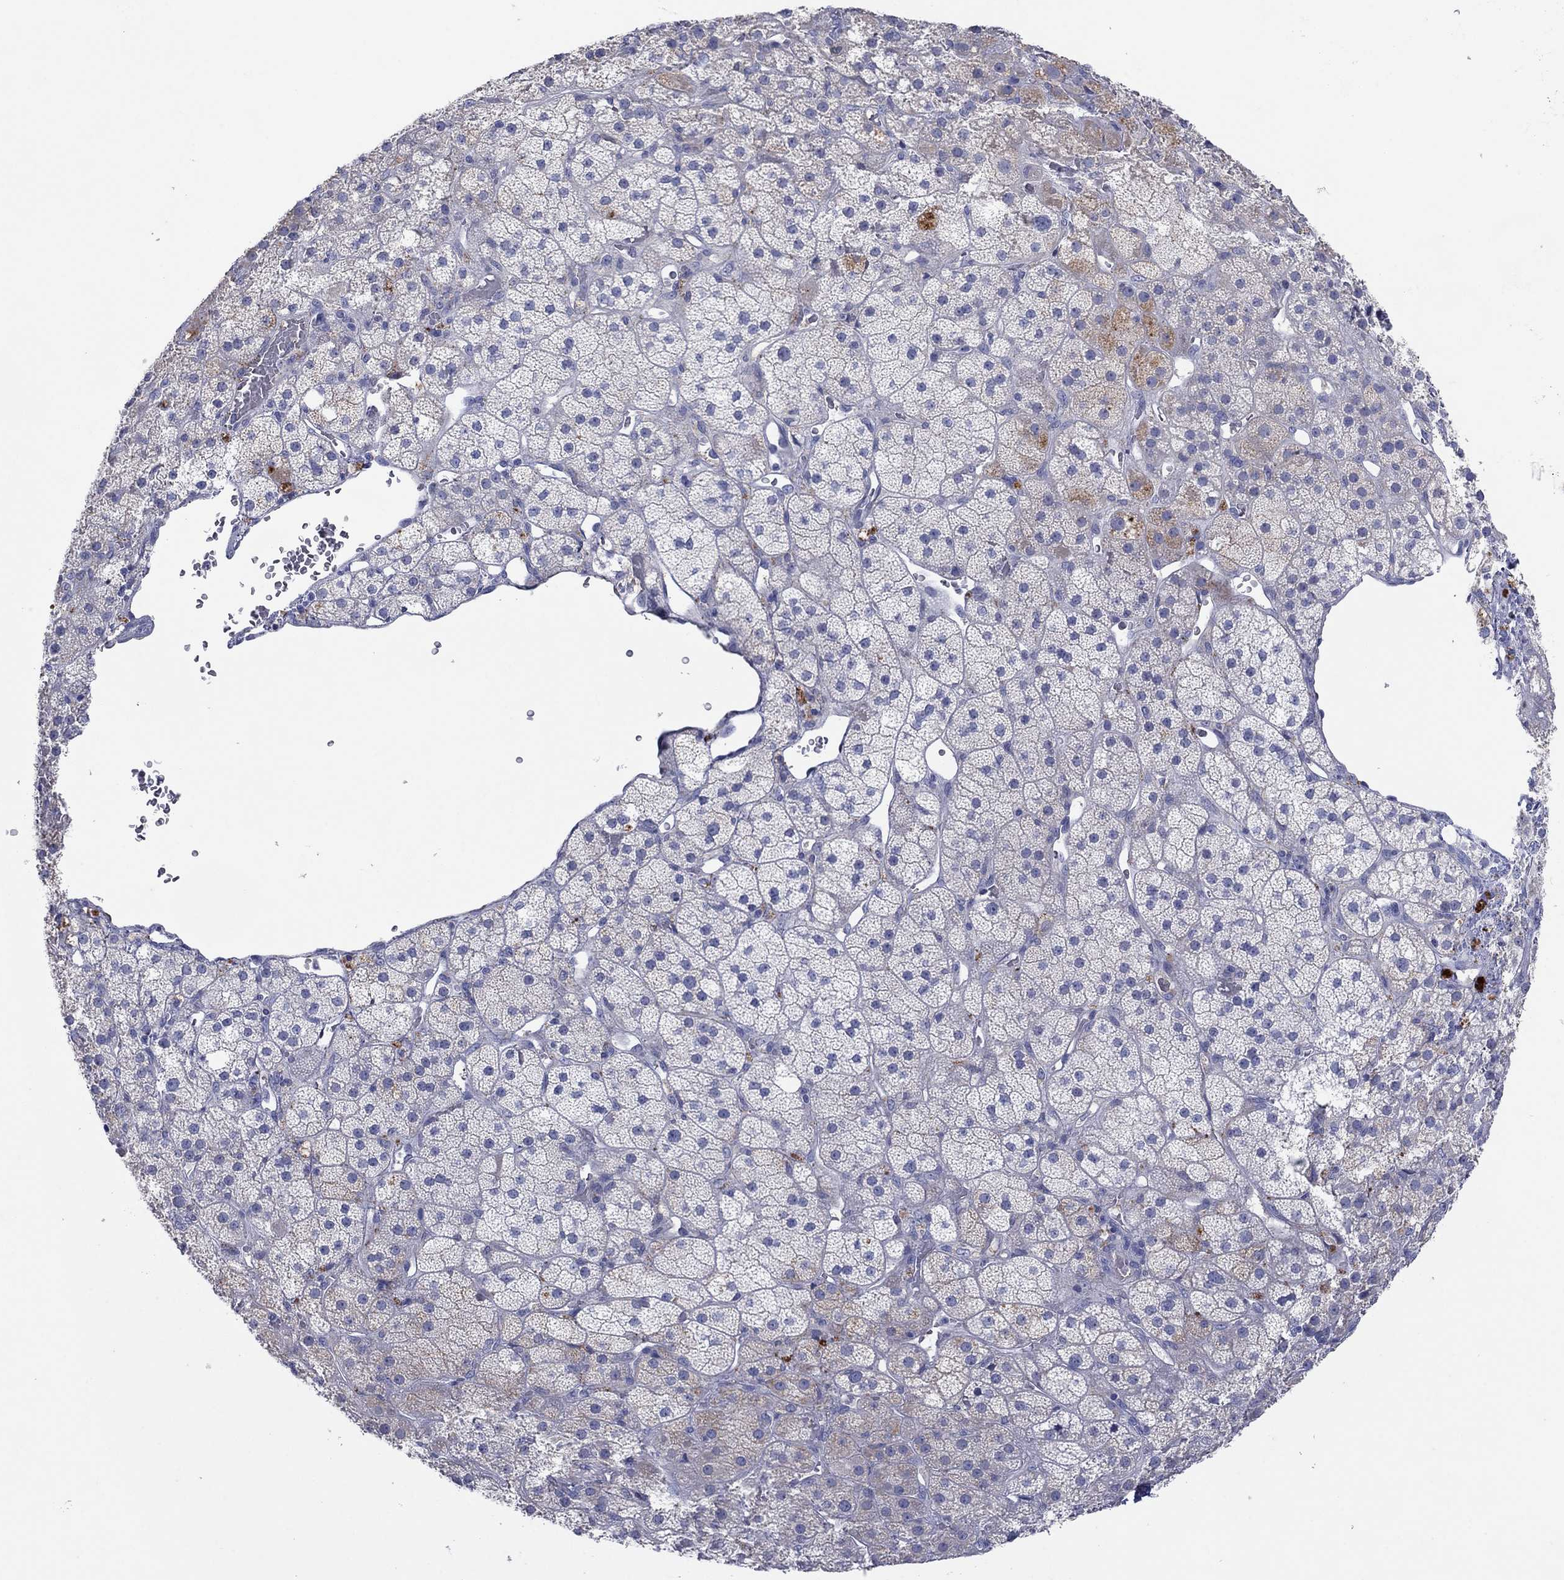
{"staining": {"intensity": "moderate", "quantity": "<25%", "location": "cytoplasmic/membranous"}, "tissue": "adrenal gland", "cell_type": "Glandular cells", "image_type": "normal", "snomed": [{"axis": "morphology", "description": "Normal tissue, NOS"}, {"axis": "topography", "description": "Adrenal gland"}], "caption": "This histopathology image demonstrates IHC staining of normal adrenal gland, with low moderate cytoplasmic/membranous staining in about <25% of glandular cells.", "gene": "PLCL2", "patient": {"sex": "male", "age": 57}}